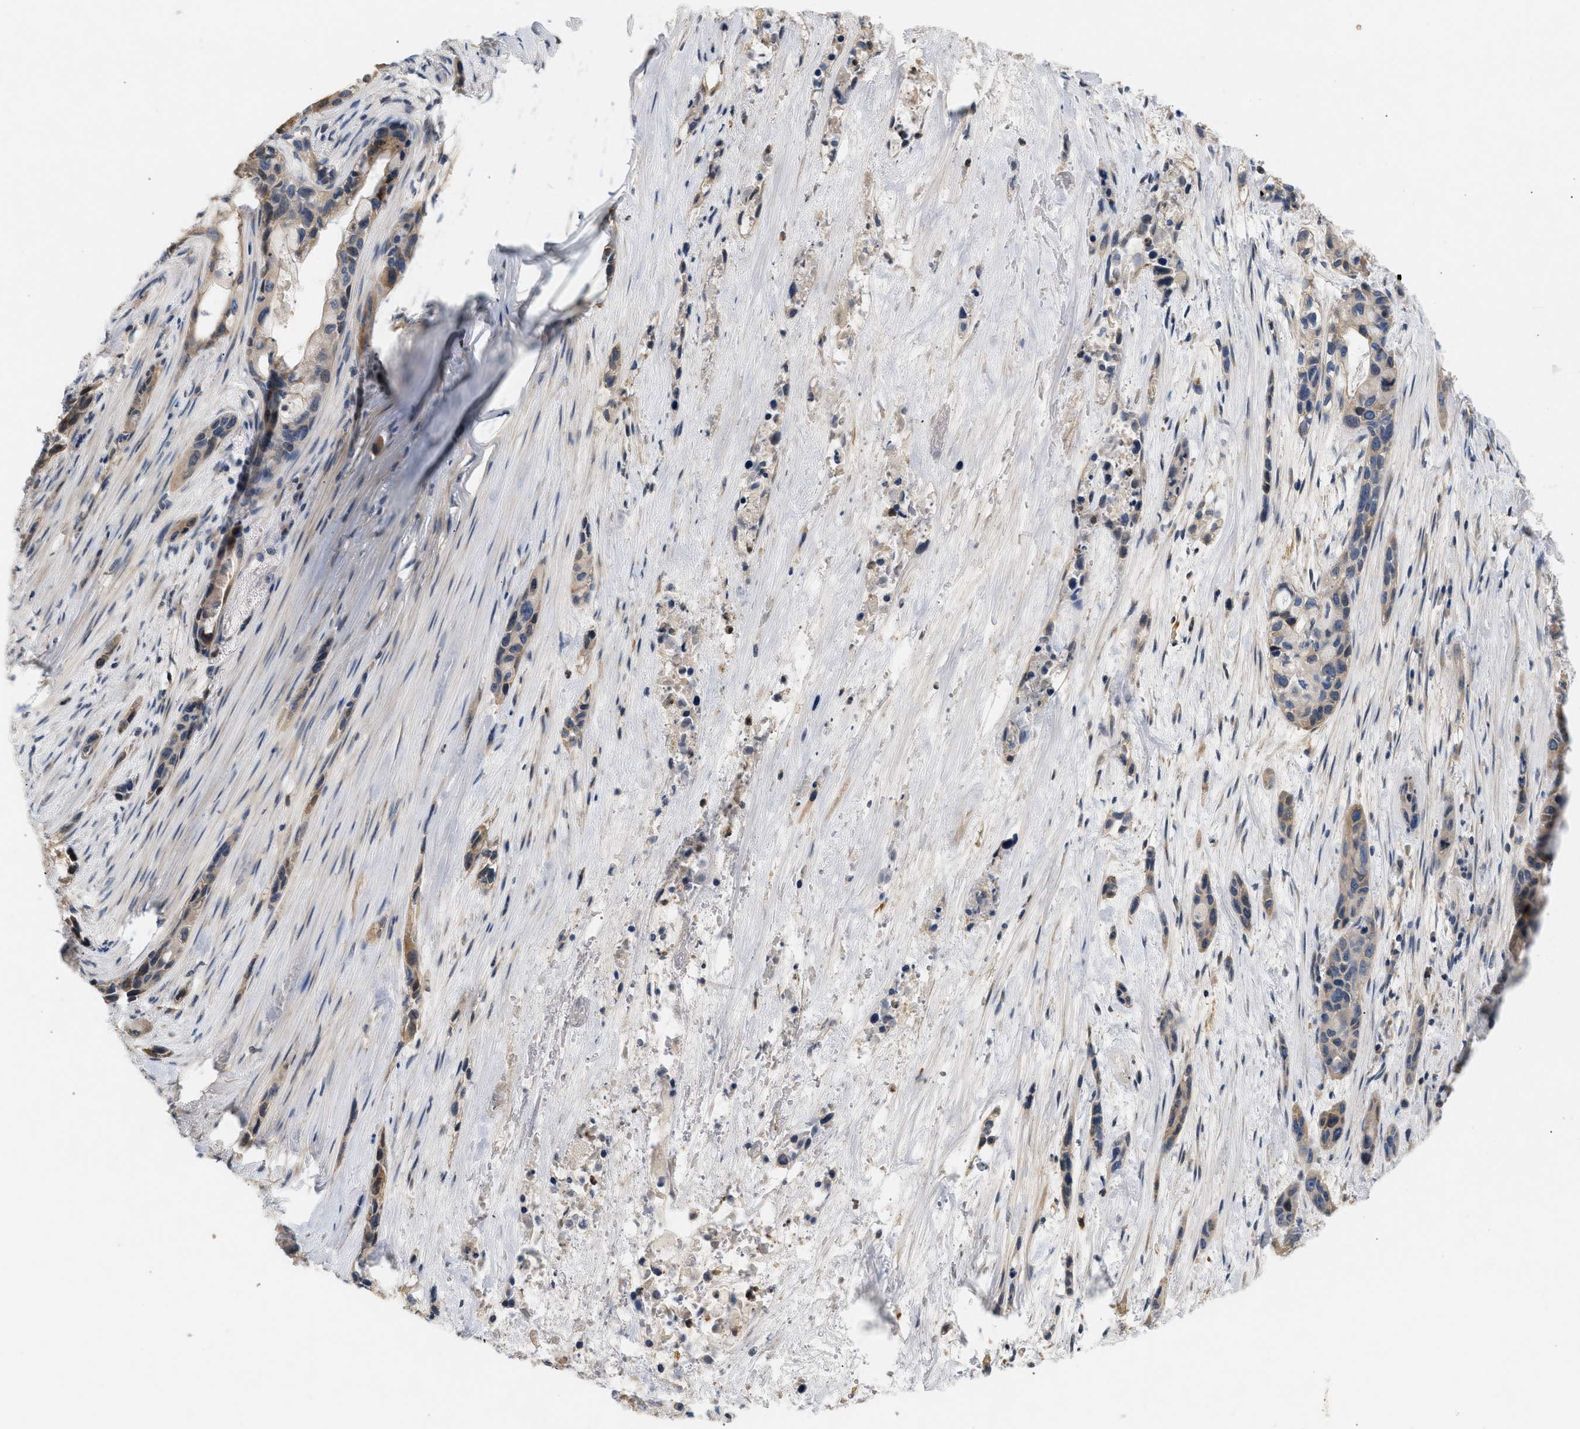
{"staining": {"intensity": "moderate", "quantity": "<25%", "location": "cytoplasmic/membranous"}, "tissue": "pancreatic cancer", "cell_type": "Tumor cells", "image_type": "cancer", "snomed": [{"axis": "morphology", "description": "Adenocarcinoma, NOS"}, {"axis": "topography", "description": "Pancreas"}], "caption": "Protein expression analysis of pancreatic cancer shows moderate cytoplasmic/membranous staining in approximately <25% of tumor cells.", "gene": "FARS2", "patient": {"sex": "male", "age": 53}}